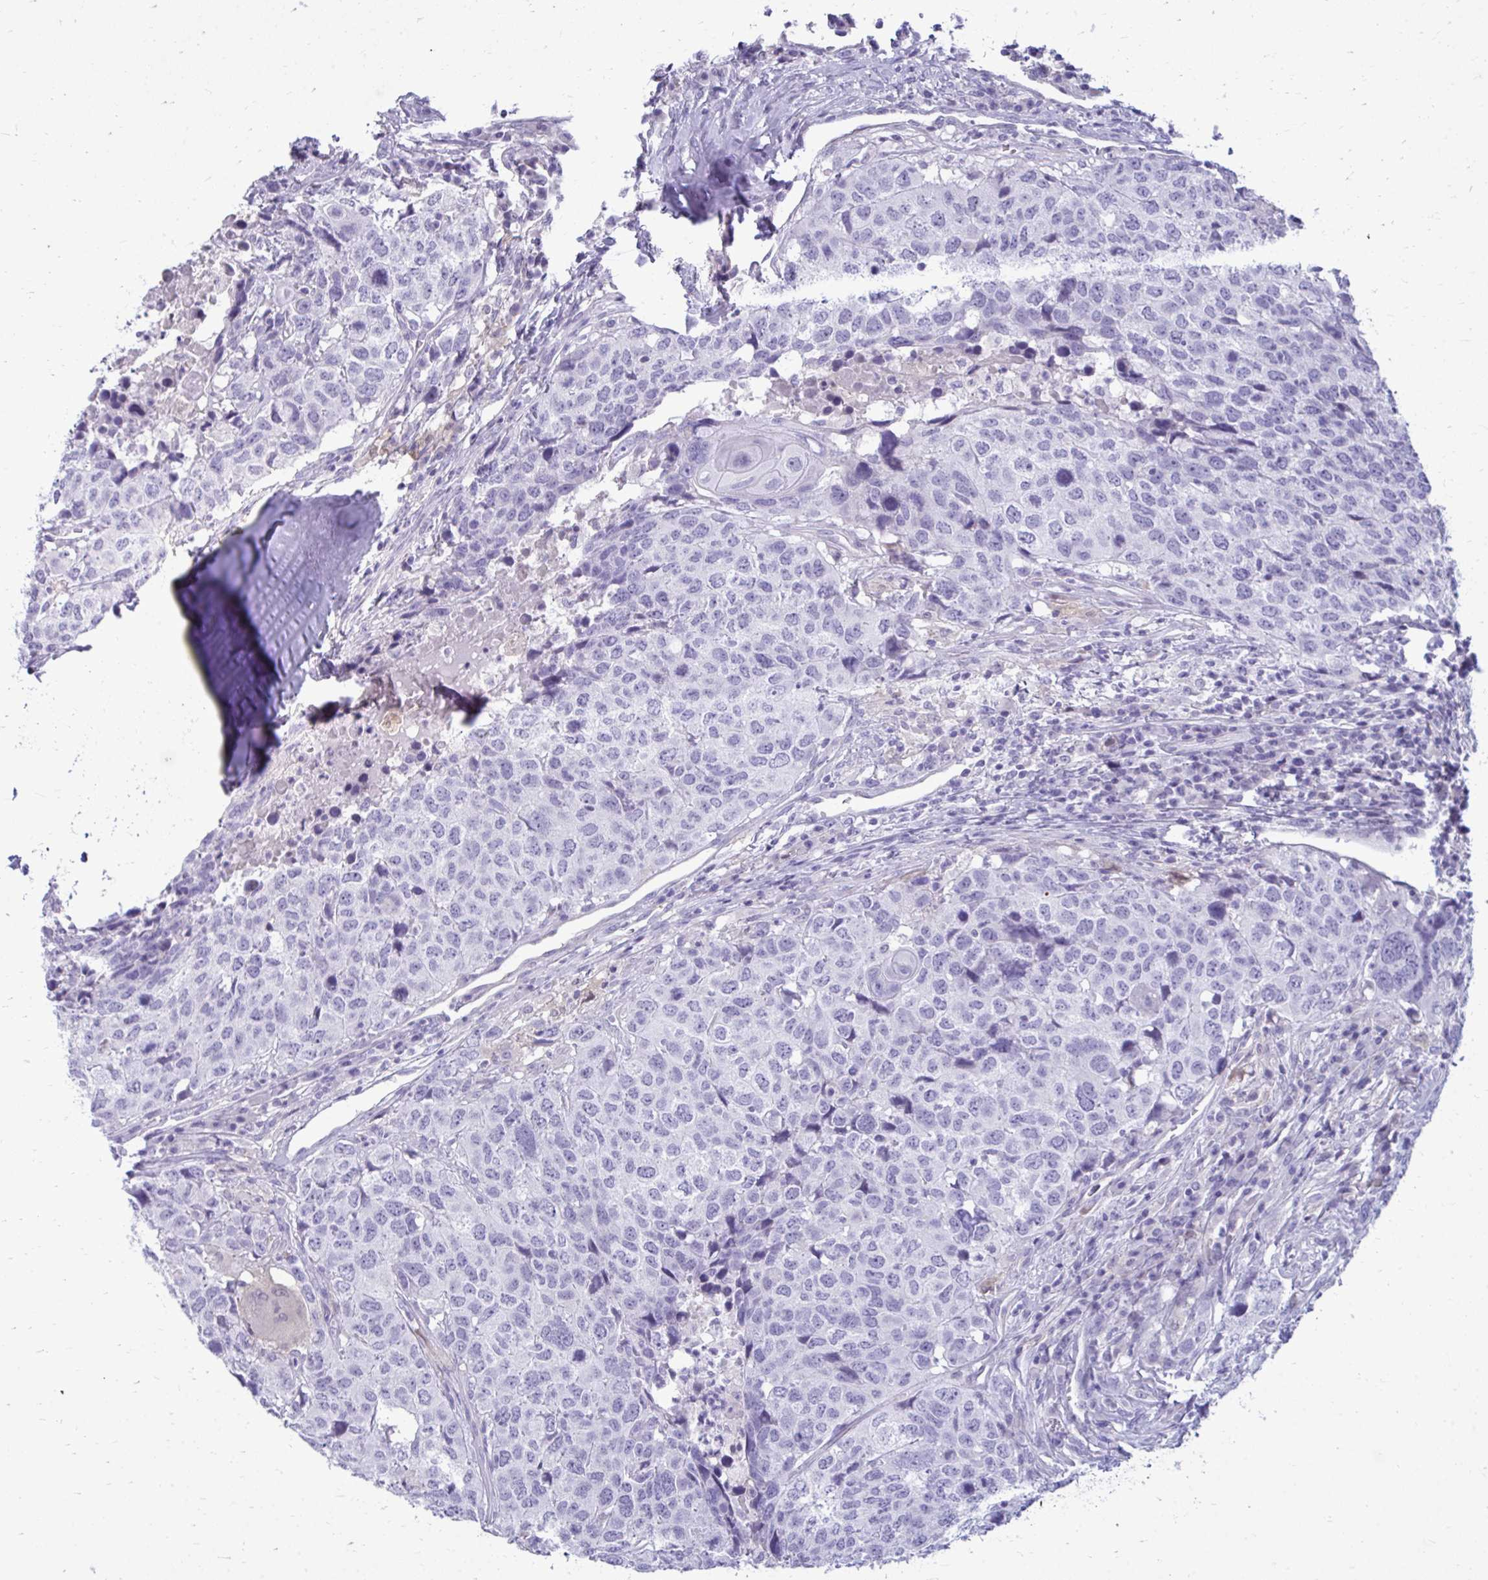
{"staining": {"intensity": "negative", "quantity": "none", "location": "none"}, "tissue": "head and neck cancer", "cell_type": "Tumor cells", "image_type": "cancer", "snomed": [{"axis": "morphology", "description": "Normal tissue, NOS"}, {"axis": "morphology", "description": "Squamous cell carcinoma, NOS"}, {"axis": "topography", "description": "Skeletal muscle"}, {"axis": "topography", "description": "Vascular tissue"}, {"axis": "topography", "description": "Peripheral nerve tissue"}, {"axis": "topography", "description": "Head-Neck"}], "caption": "This is a photomicrograph of immunohistochemistry staining of head and neck cancer, which shows no expression in tumor cells. (DAB (3,3'-diaminobenzidine) IHC with hematoxylin counter stain).", "gene": "FABP3", "patient": {"sex": "male", "age": 66}}